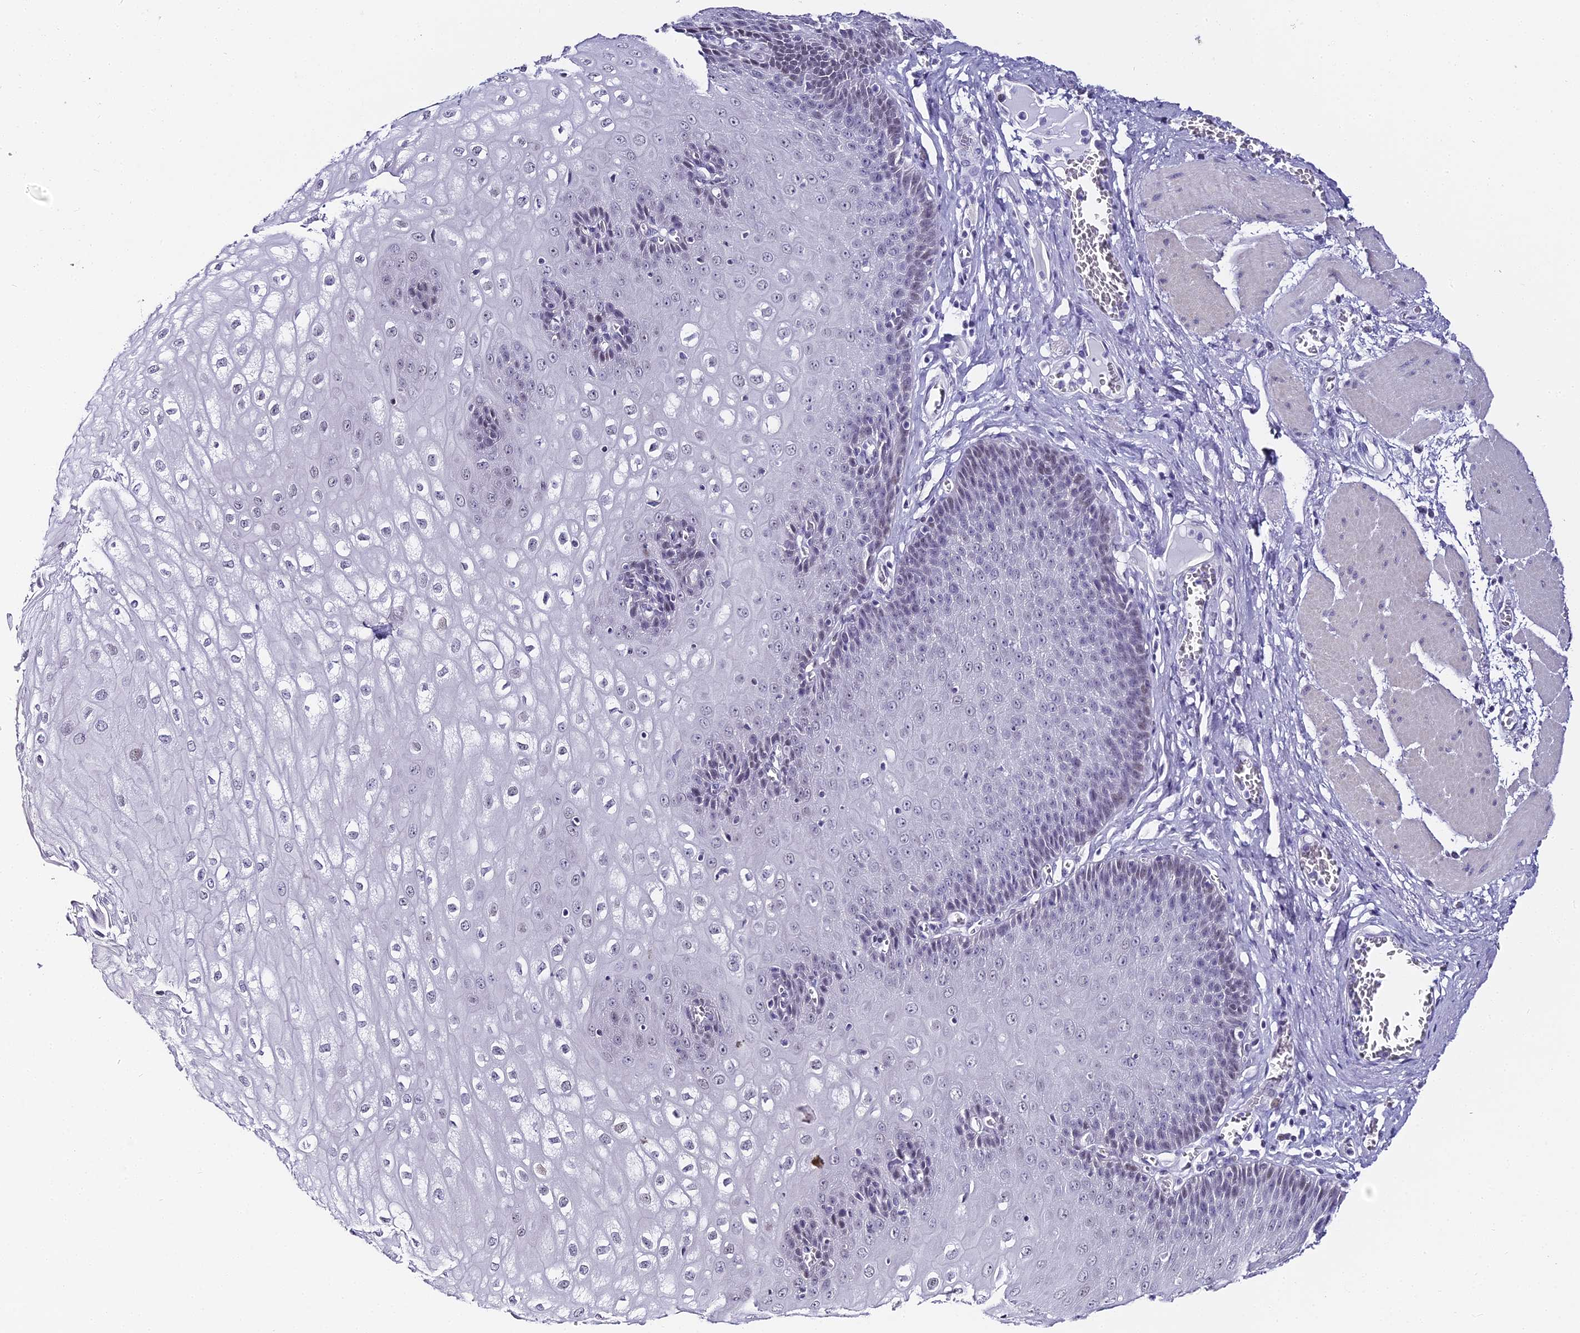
{"staining": {"intensity": "weak", "quantity": "25%-75%", "location": "nuclear"}, "tissue": "esophagus", "cell_type": "Squamous epithelial cells", "image_type": "normal", "snomed": [{"axis": "morphology", "description": "Normal tissue, NOS"}, {"axis": "topography", "description": "Esophagus"}], "caption": "Weak nuclear protein staining is appreciated in about 25%-75% of squamous epithelial cells in esophagus. Nuclei are stained in blue.", "gene": "ABHD14A", "patient": {"sex": "male", "age": 60}}